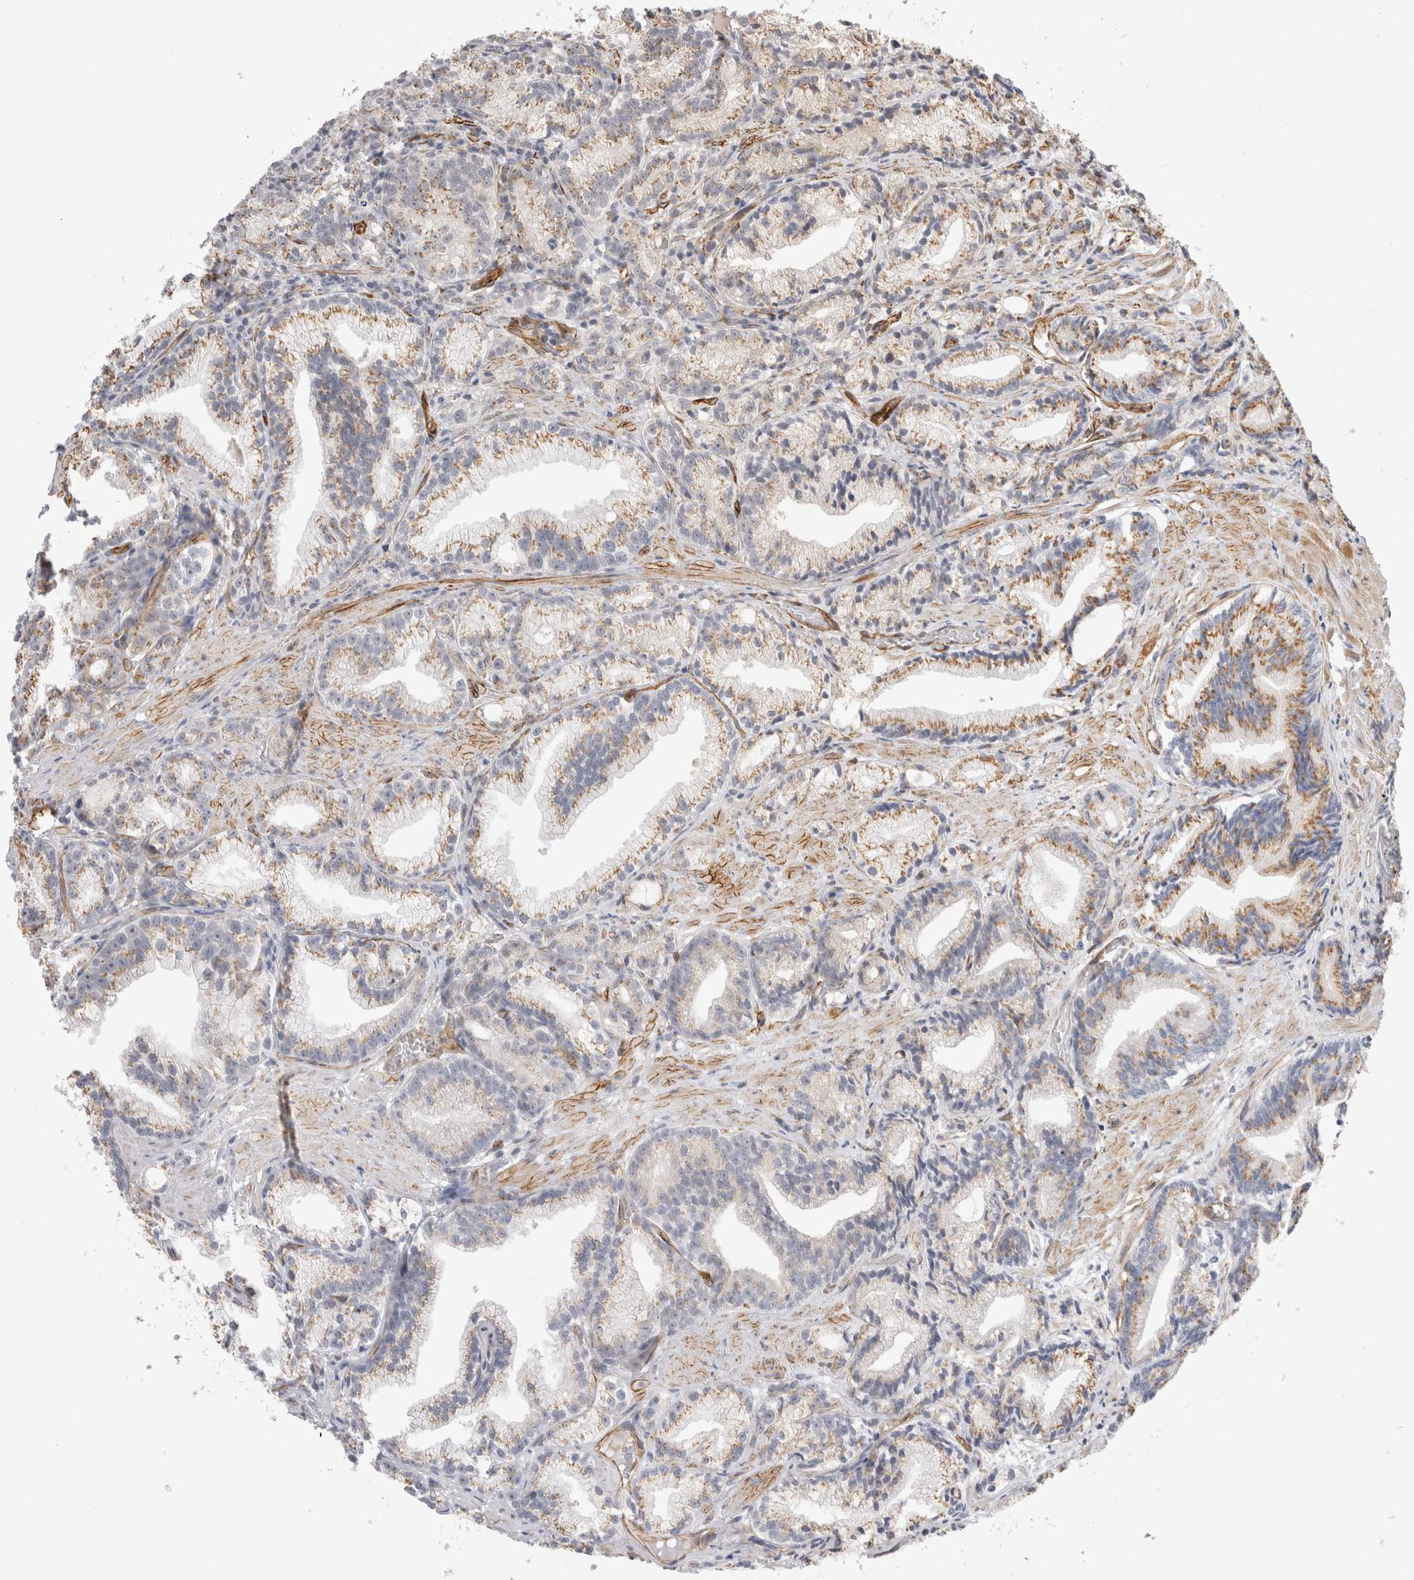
{"staining": {"intensity": "moderate", "quantity": ">75%", "location": "cytoplasmic/membranous"}, "tissue": "prostate cancer", "cell_type": "Tumor cells", "image_type": "cancer", "snomed": [{"axis": "morphology", "description": "Adenocarcinoma, Low grade"}, {"axis": "topography", "description": "Prostate"}], "caption": "Low-grade adenocarcinoma (prostate) stained for a protein (brown) shows moderate cytoplasmic/membranous positive staining in about >75% of tumor cells.", "gene": "CAAP1", "patient": {"sex": "male", "age": 89}}